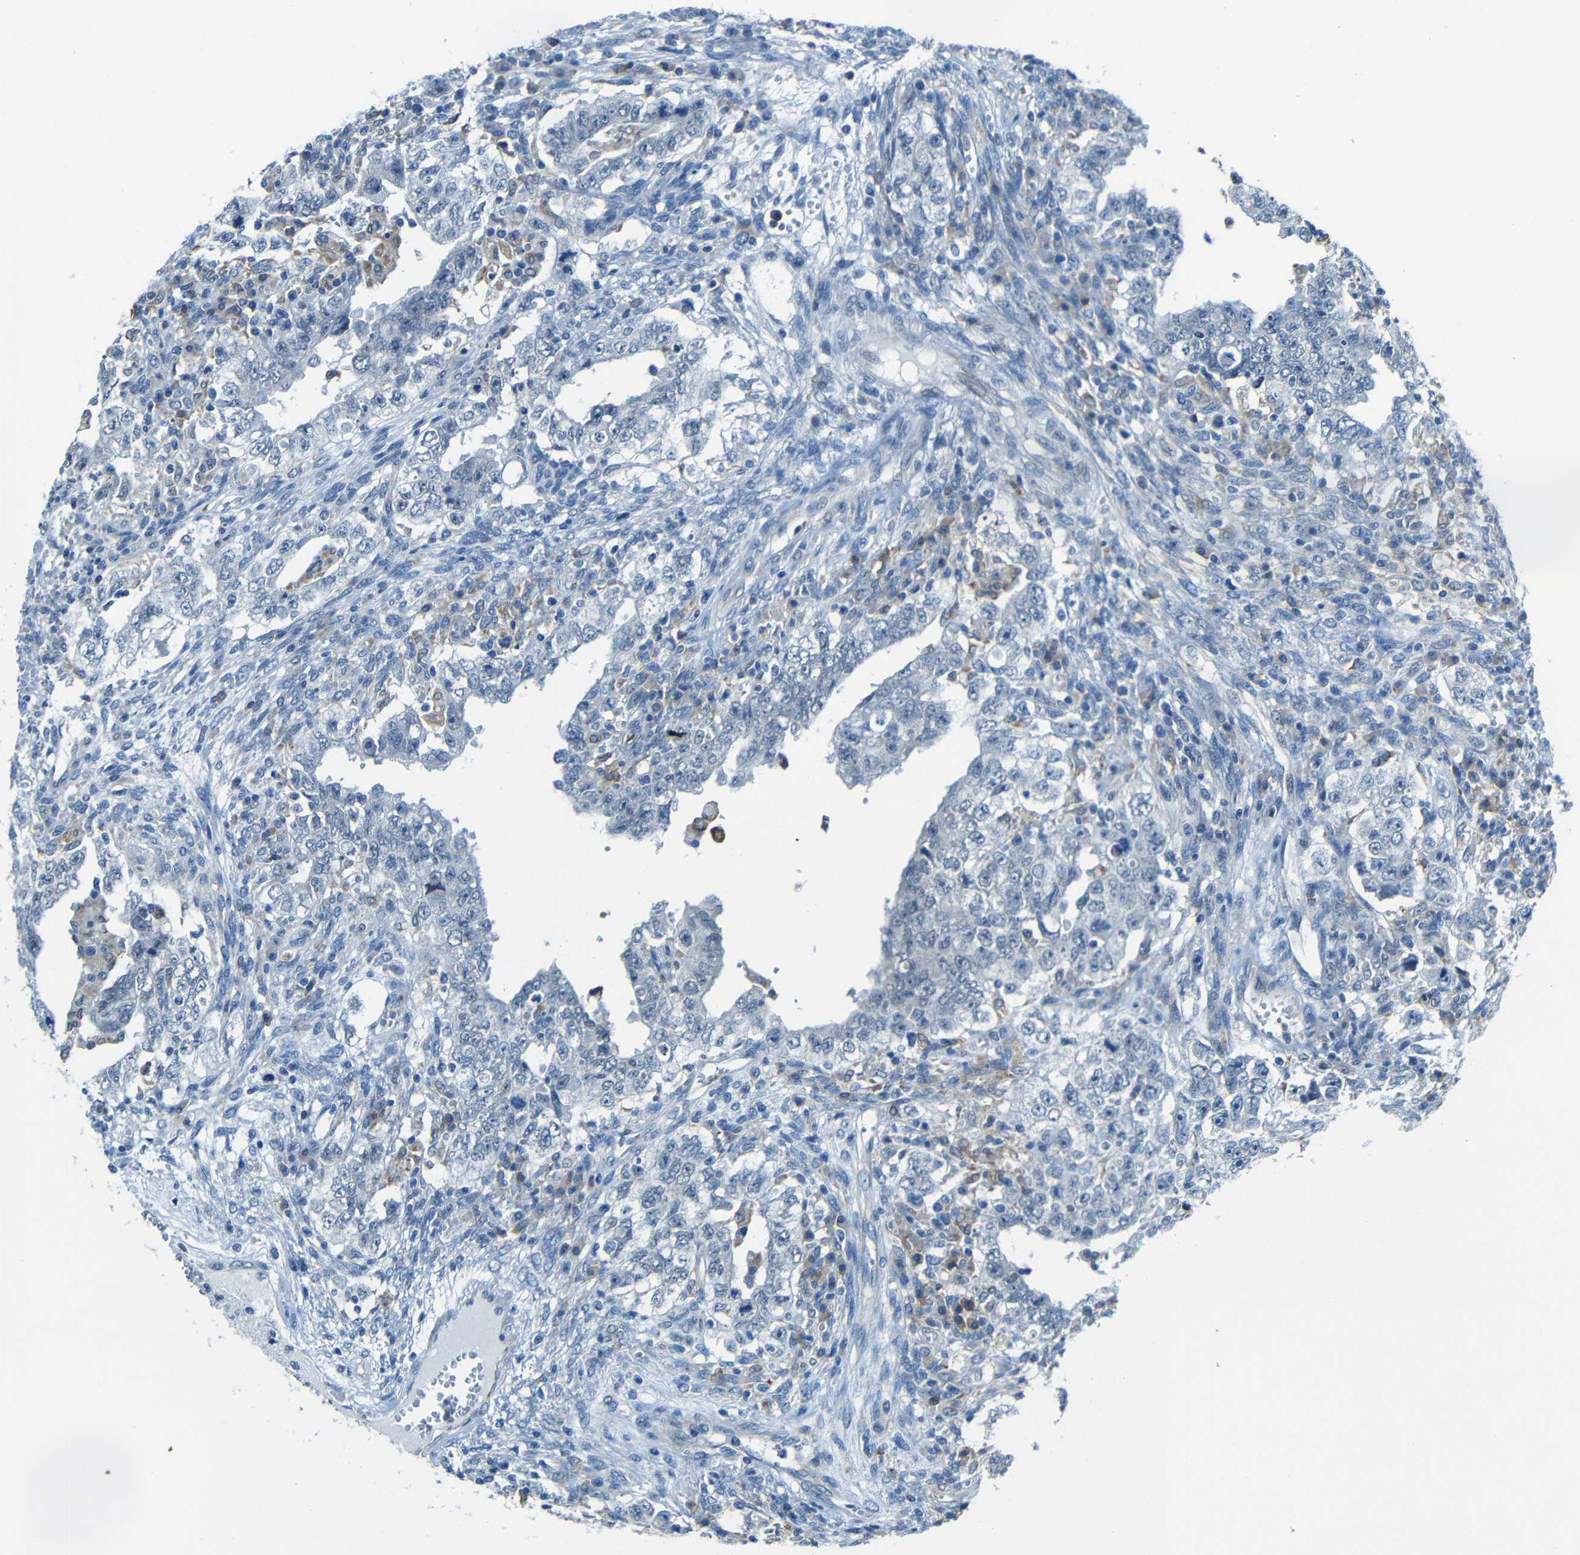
{"staining": {"intensity": "negative", "quantity": "none", "location": "none"}, "tissue": "testis cancer", "cell_type": "Tumor cells", "image_type": "cancer", "snomed": [{"axis": "morphology", "description": "Carcinoma, Embryonal, NOS"}, {"axis": "topography", "description": "Testis"}], "caption": "Tumor cells show no significant protein staining in testis embryonal carcinoma. (Stains: DAB (3,3'-diaminobenzidine) IHC with hematoxylin counter stain, Microscopy: brightfield microscopy at high magnification).", "gene": "ANKRD22", "patient": {"sex": "male", "age": 26}}